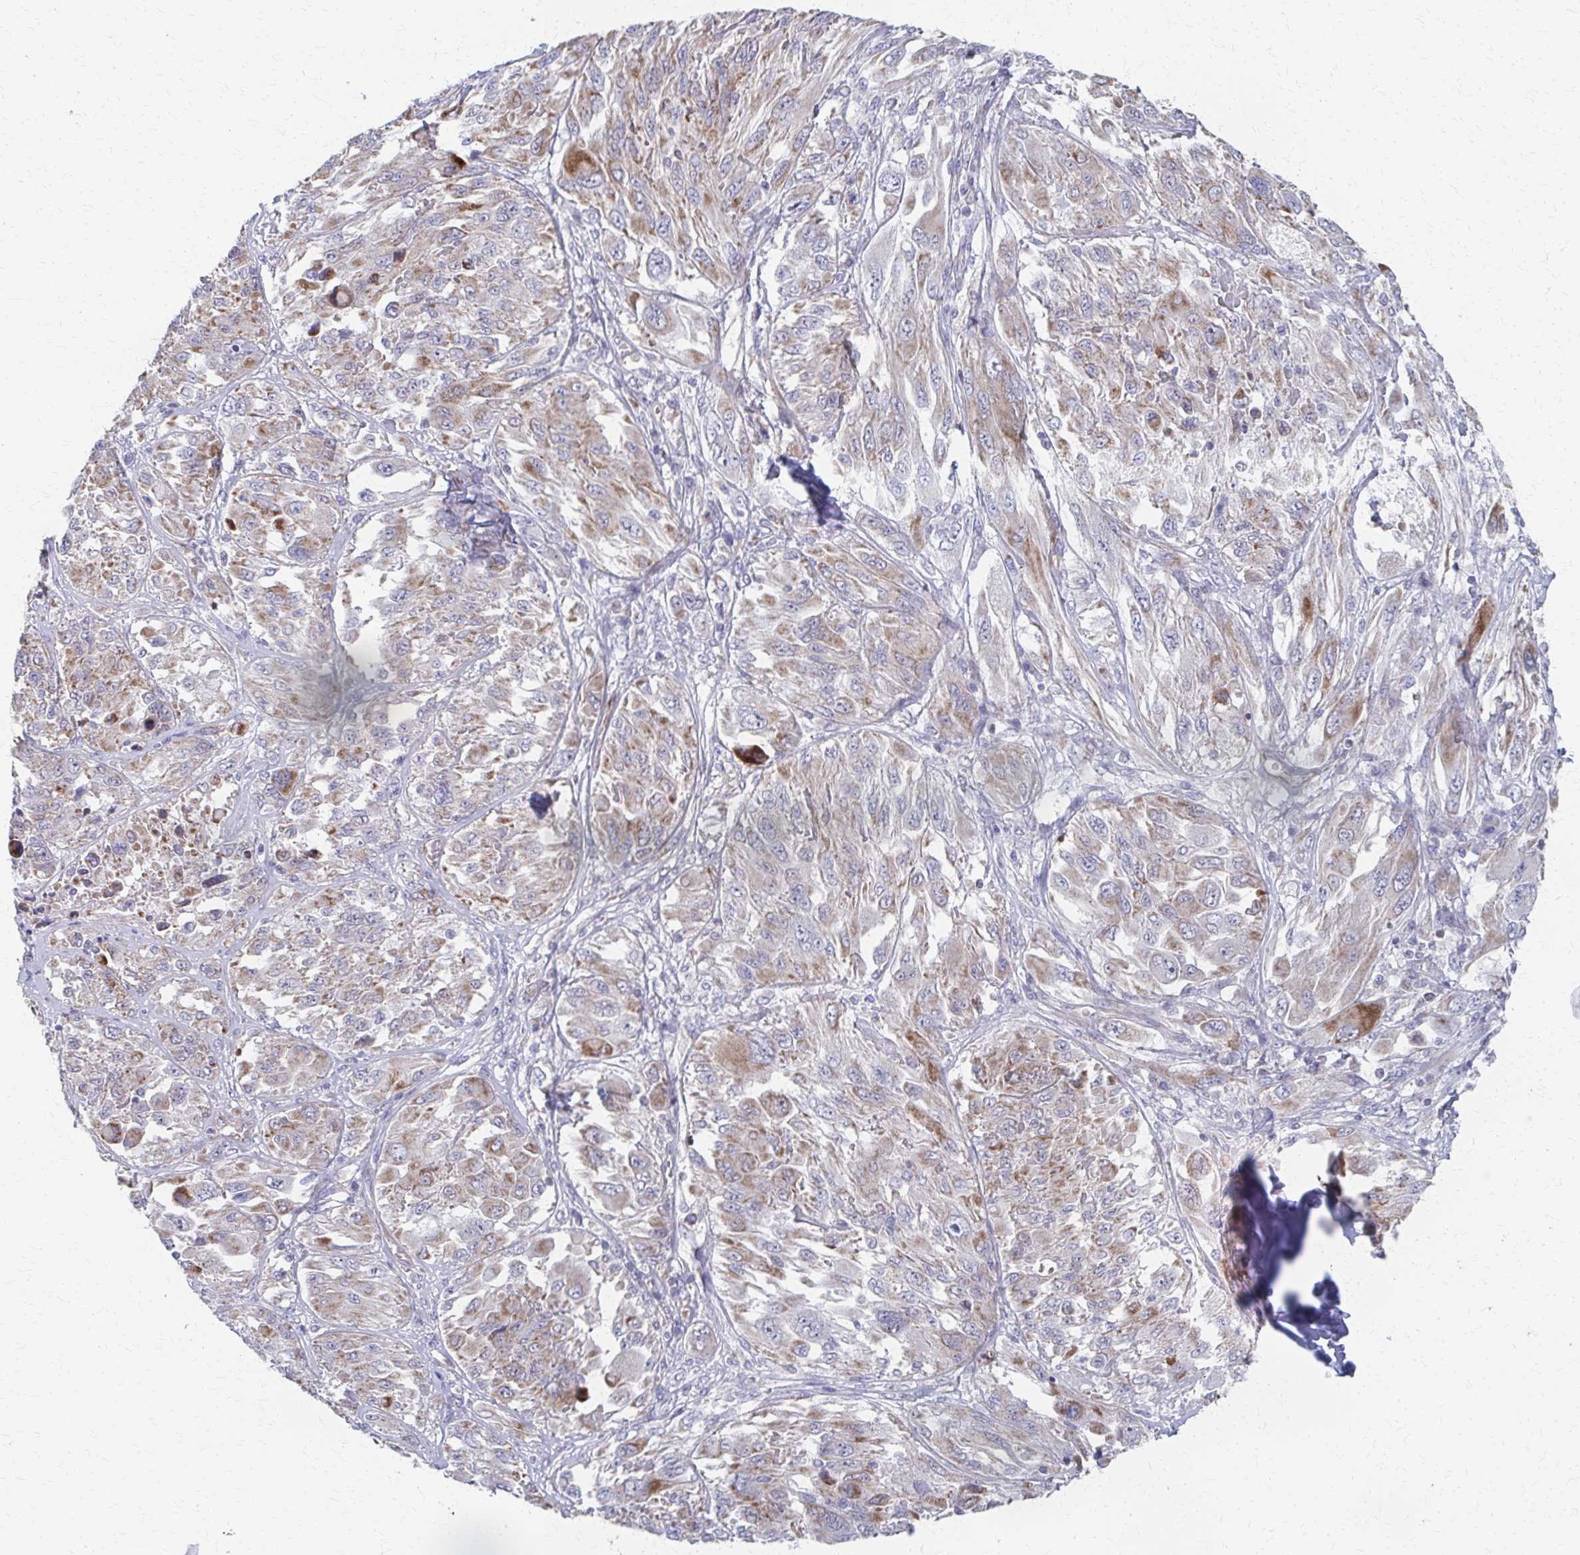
{"staining": {"intensity": "moderate", "quantity": "25%-75%", "location": "cytoplasmic/membranous"}, "tissue": "melanoma", "cell_type": "Tumor cells", "image_type": "cancer", "snomed": [{"axis": "morphology", "description": "Malignant melanoma, NOS"}, {"axis": "topography", "description": "Skin"}], "caption": "DAB immunohistochemical staining of human malignant melanoma reveals moderate cytoplasmic/membranous protein expression in approximately 25%-75% of tumor cells.", "gene": "FAHD1", "patient": {"sex": "female", "age": 91}}